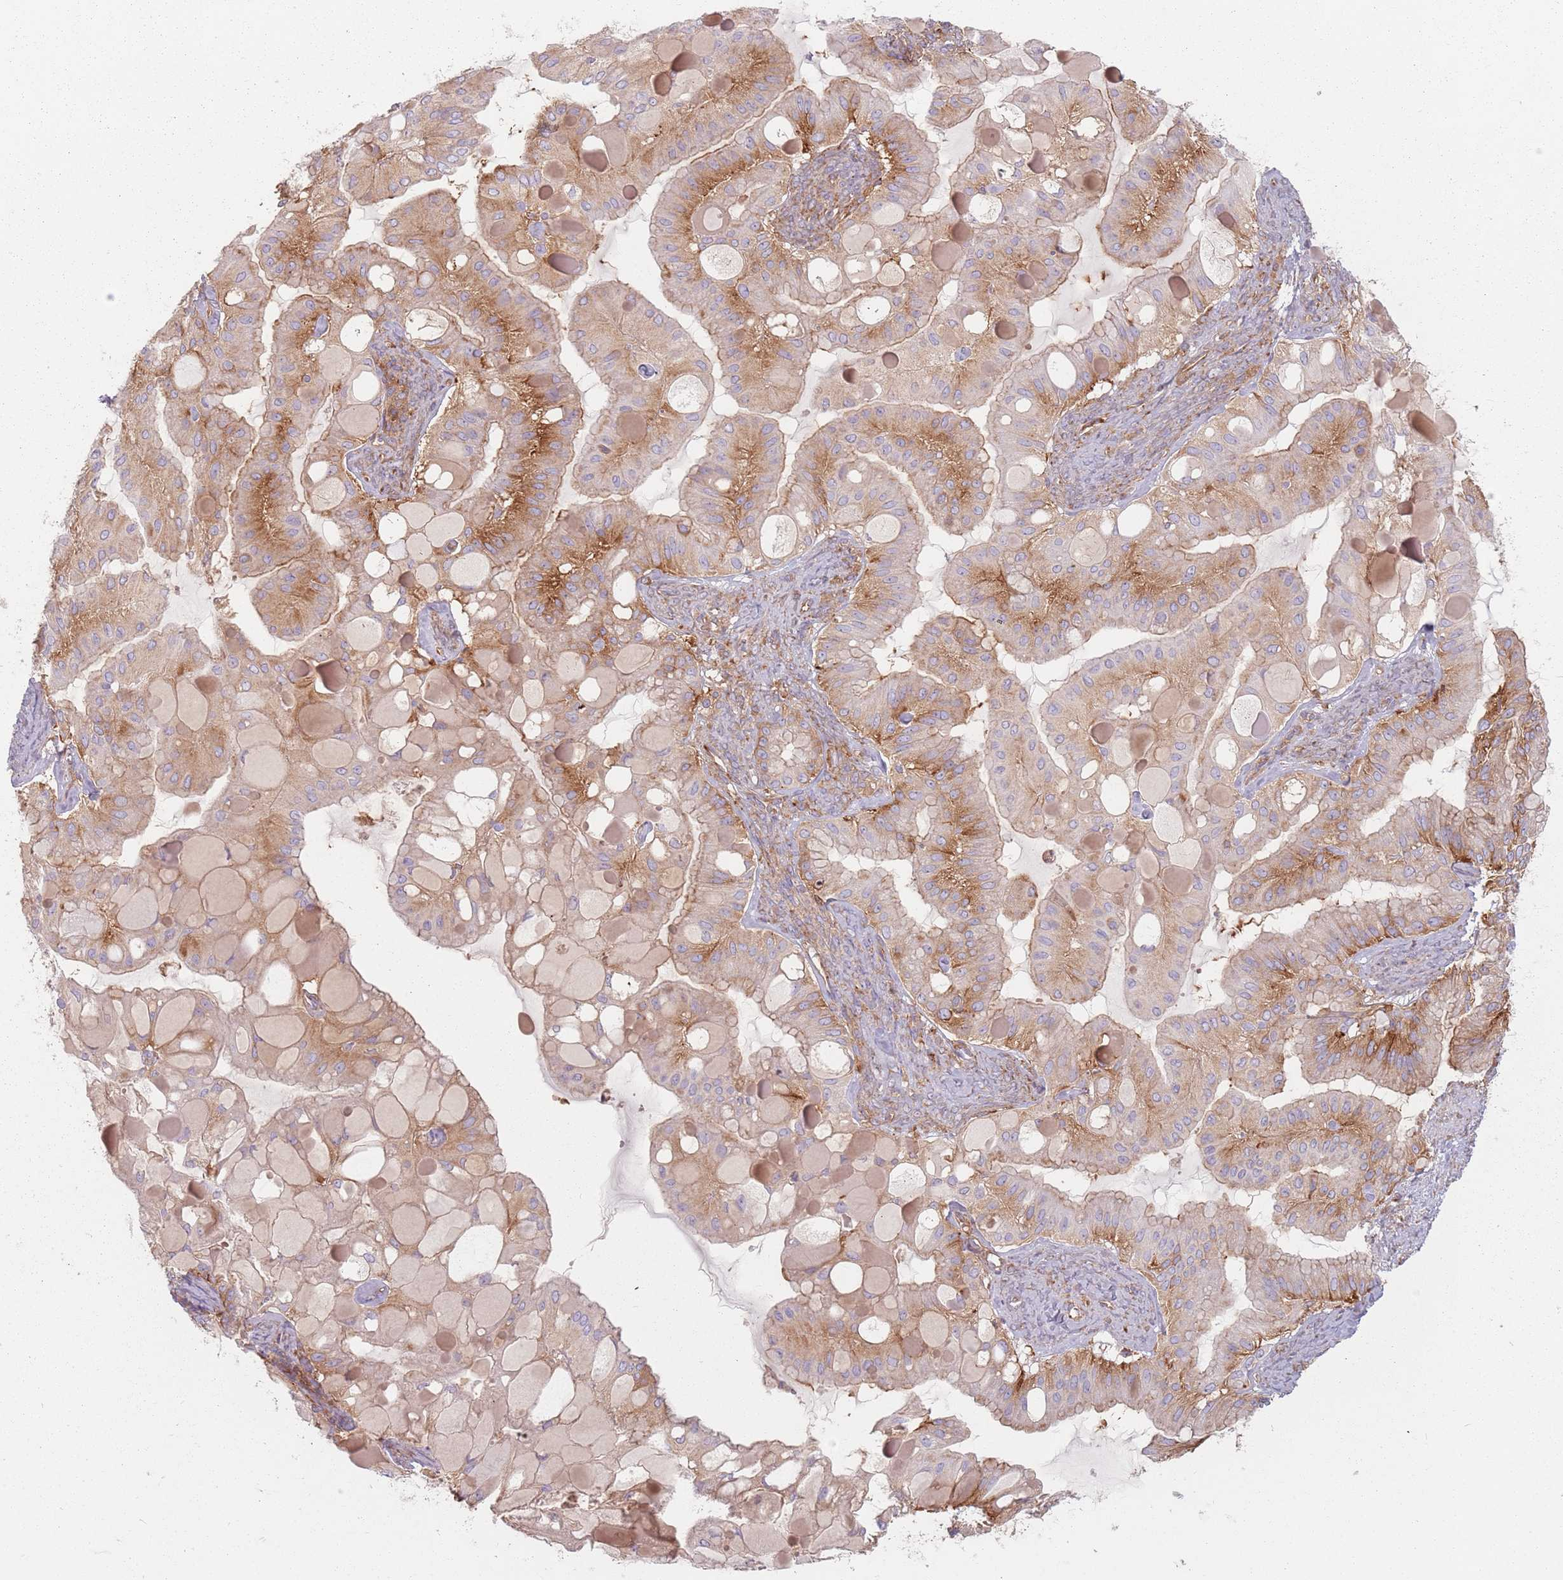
{"staining": {"intensity": "moderate", "quantity": ">75%", "location": "cytoplasmic/membranous"}, "tissue": "ovarian cancer", "cell_type": "Tumor cells", "image_type": "cancer", "snomed": [{"axis": "morphology", "description": "Cystadenocarcinoma, mucinous, NOS"}, {"axis": "topography", "description": "Ovary"}], "caption": "A brown stain labels moderate cytoplasmic/membranous positivity of a protein in ovarian cancer tumor cells.", "gene": "TPD52L2", "patient": {"sex": "female", "age": 61}}